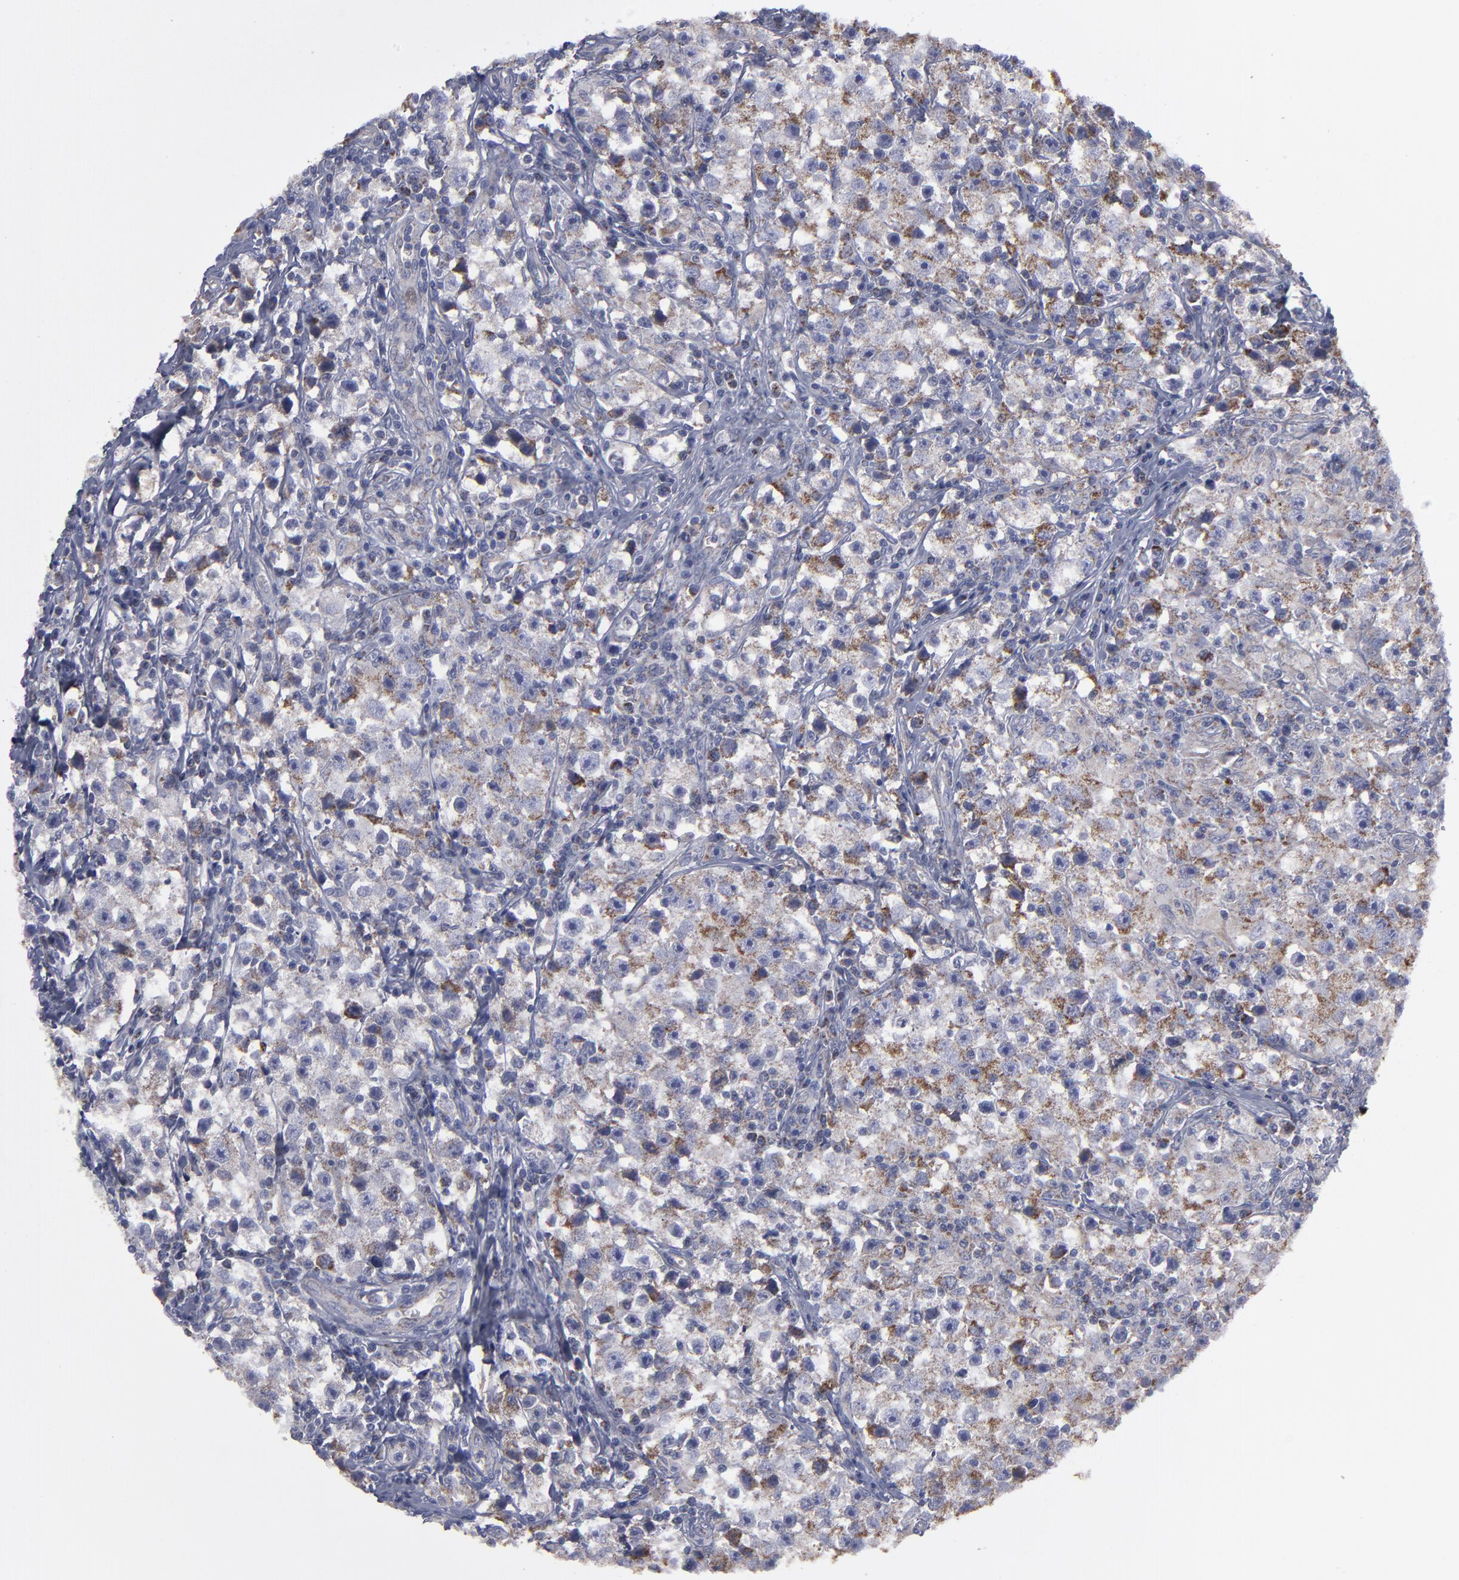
{"staining": {"intensity": "moderate", "quantity": "25%-75%", "location": "cytoplasmic/membranous"}, "tissue": "testis cancer", "cell_type": "Tumor cells", "image_type": "cancer", "snomed": [{"axis": "morphology", "description": "Seminoma, NOS"}, {"axis": "topography", "description": "Testis"}], "caption": "Immunohistochemistry (IHC) (DAB (3,3'-diaminobenzidine)) staining of testis cancer (seminoma) demonstrates moderate cytoplasmic/membranous protein expression in about 25%-75% of tumor cells.", "gene": "MYOM2", "patient": {"sex": "male", "age": 35}}